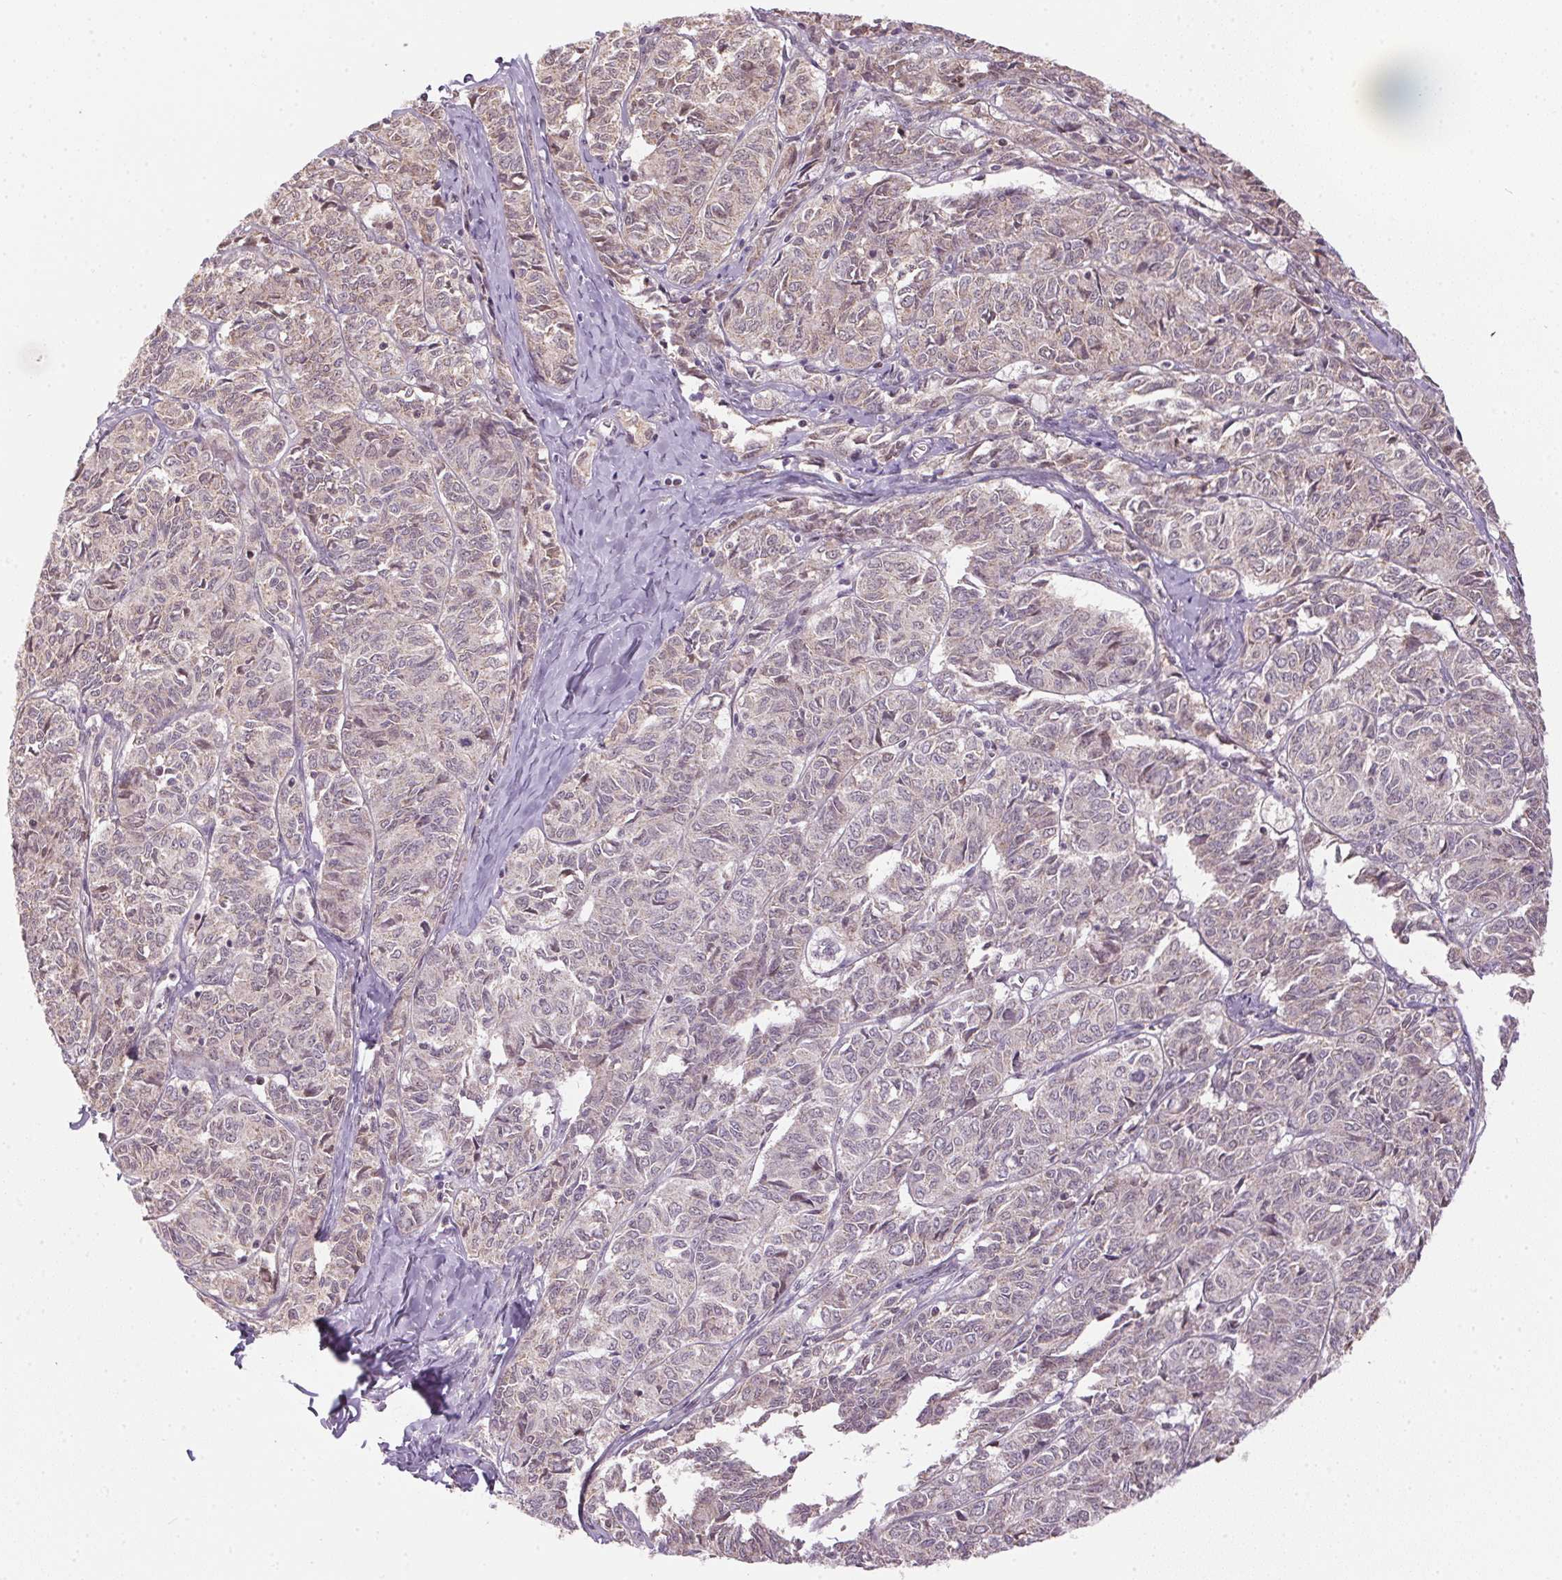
{"staining": {"intensity": "negative", "quantity": "none", "location": "none"}, "tissue": "ovarian cancer", "cell_type": "Tumor cells", "image_type": "cancer", "snomed": [{"axis": "morphology", "description": "Carcinoma, endometroid"}, {"axis": "topography", "description": "Ovary"}], "caption": "There is no significant positivity in tumor cells of ovarian endometroid carcinoma.", "gene": "SC5D", "patient": {"sex": "female", "age": 80}}